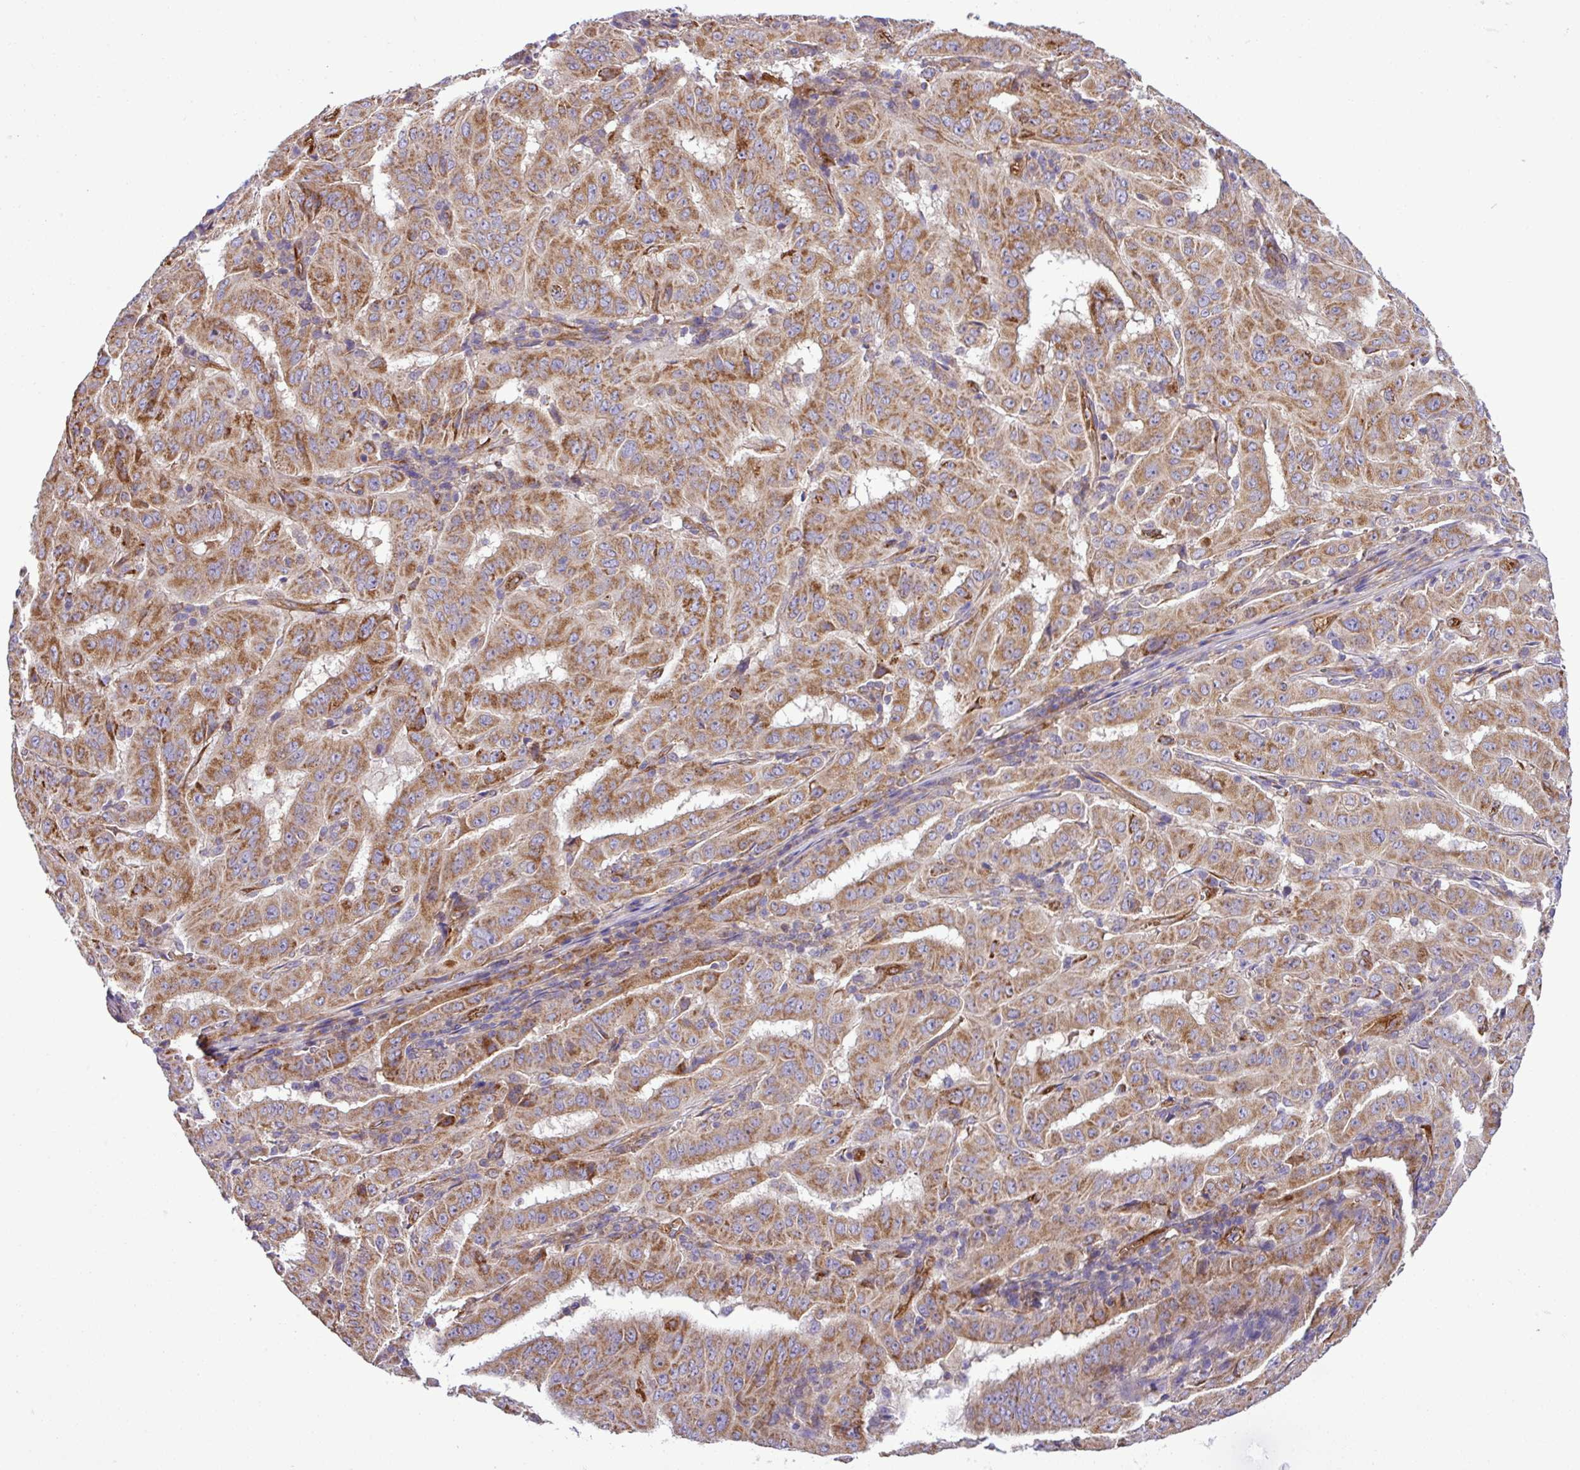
{"staining": {"intensity": "moderate", "quantity": ">75%", "location": "cytoplasmic/membranous"}, "tissue": "pancreatic cancer", "cell_type": "Tumor cells", "image_type": "cancer", "snomed": [{"axis": "morphology", "description": "Adenocarcinoma, NOS"}, {"axis": "topography", "description": "Pancreas"}], "caption": "Approximately >75% of tumor cells in human pancreatic adenocarcinoma demonstrate moderate cytoplasmic/membranous protein staining as visualized by brown immunohistochemical staining.", "gene": "CWH43", "patient": {"sex": "male", "age": 63}}